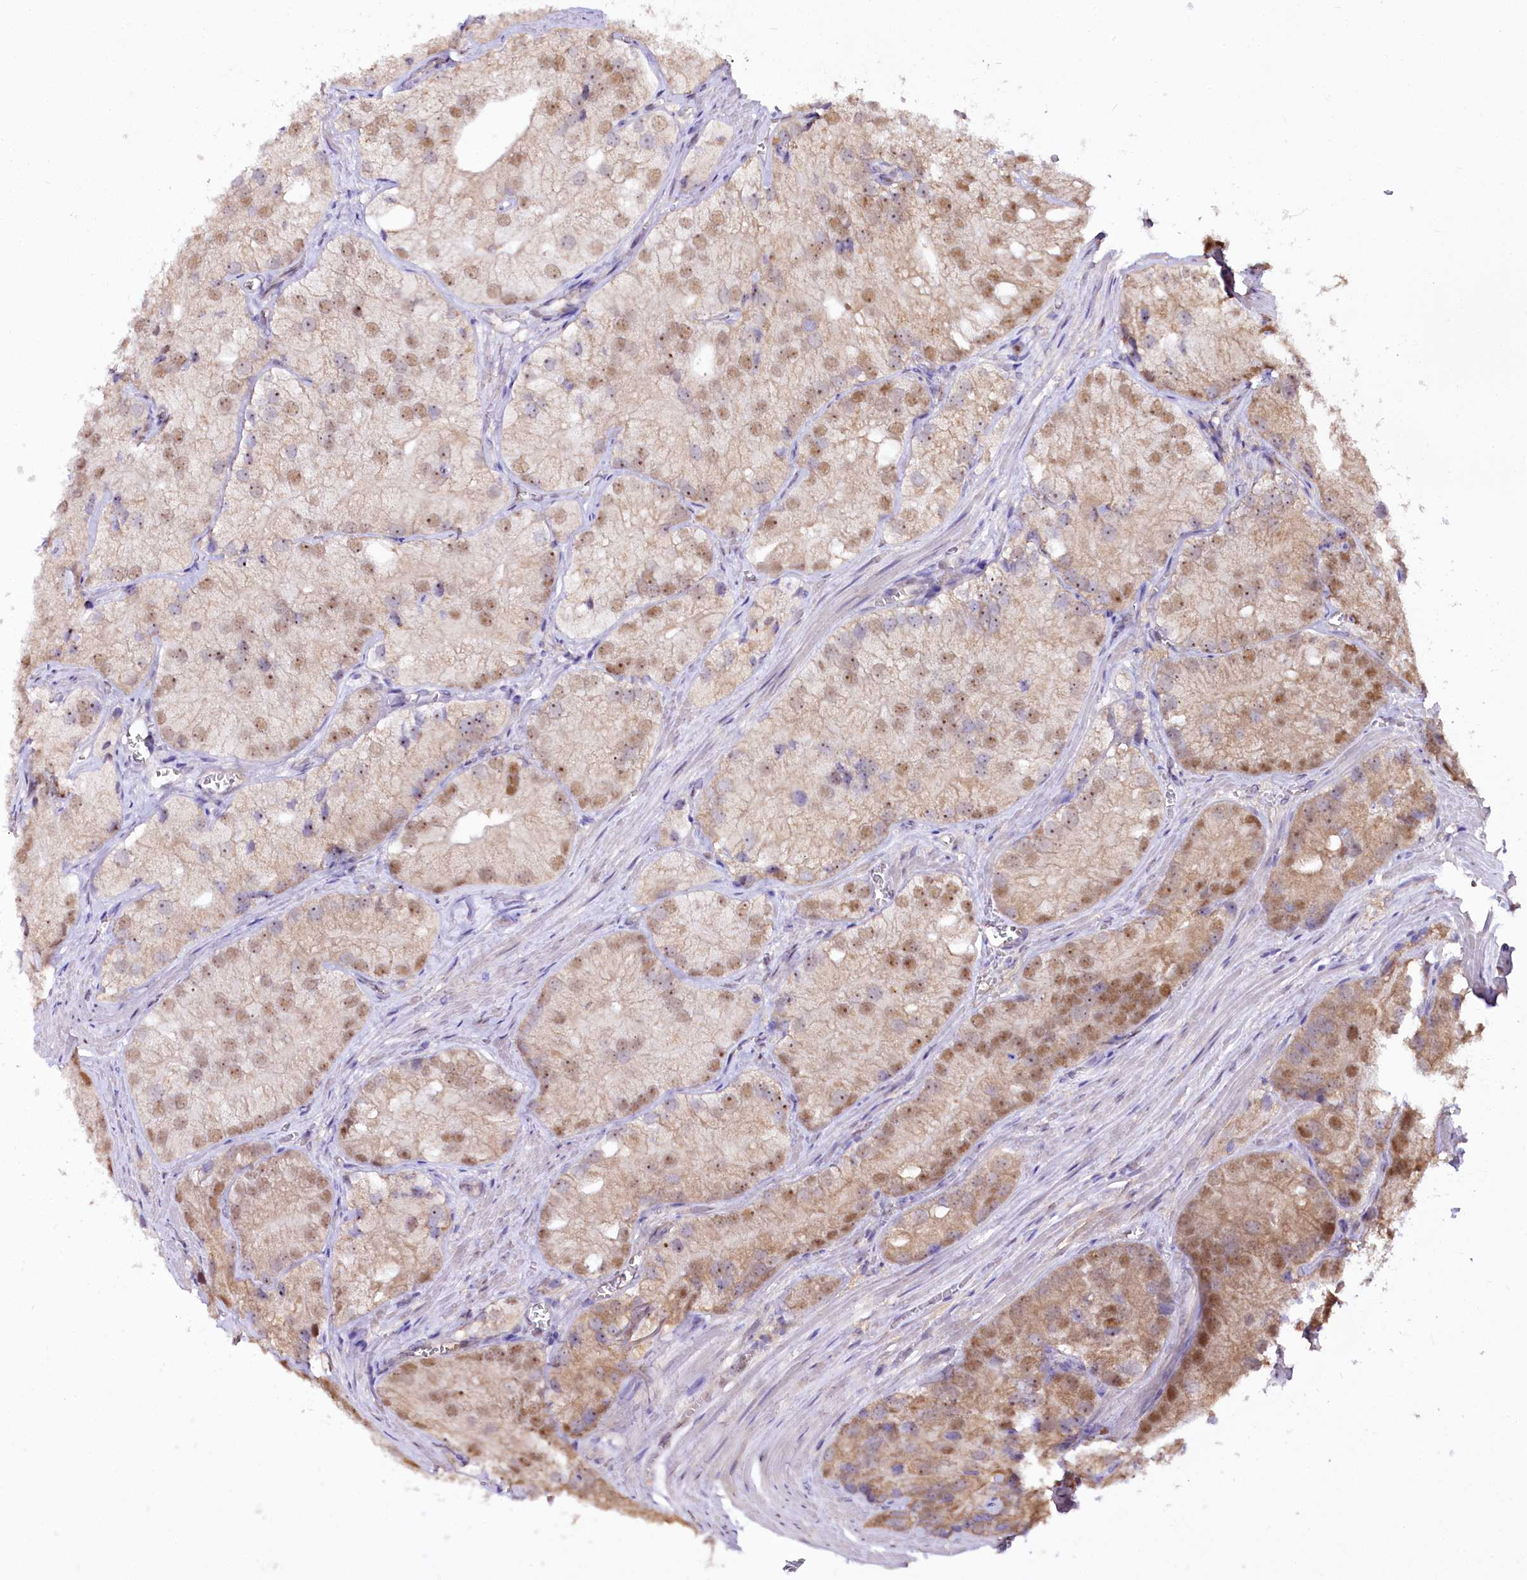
{"staining": {"intensity": "moderate", "quantity": "25%-75%", "location": "nuclear"}, "tissue": "prostate cancer", "cell_type": "Tumor cells", "image_type": "cancer", "snomed": [{"axis": "morphology", "description": "Adenocarcinoma, Low grade"}, {"axis": "topography", "description": "Prostate"}], "caption": "IHC photomicrograph of neoplastic tissue: prostate low-grade adenocarcinoma stained using immunohistochemistry (IHC) exhibits medium levels of moderate protein expression localized specifically in the nuclear of tumor cells, appearing as a nuclear brown color.", "gene": "GNL3L", "patient": {"sex": "male", "age": 69}}